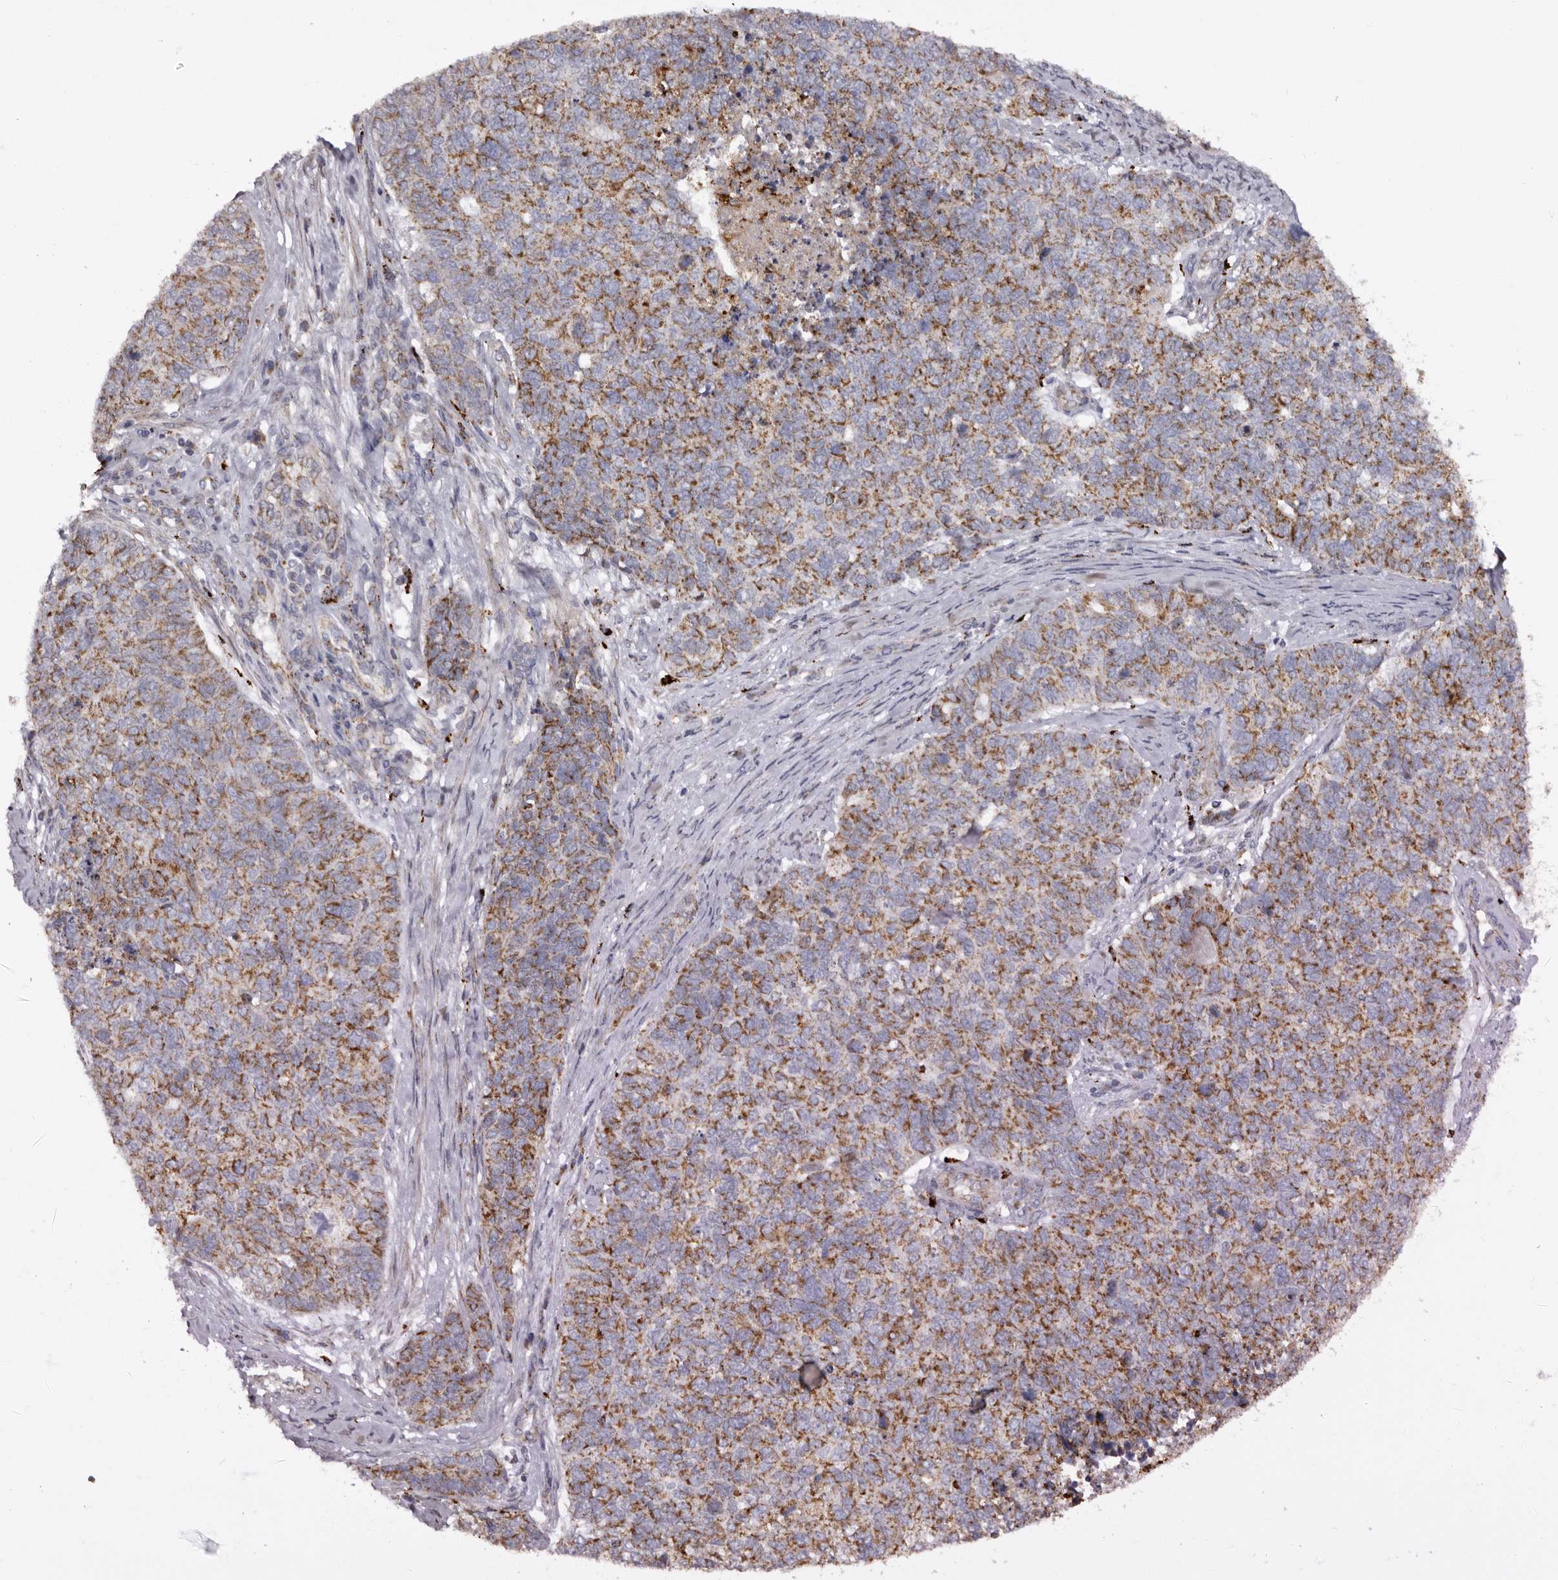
{"staining": {"intensity": "moderate", "quantity": ">75%", "location": "cytoplasmic/membranous"}, "tissue": "cervical cancer", "cell_type": "Tumor cells", "image_type": "cancer", "snomed": [{"axis": "morphology", "description": "Squamous cell carcinoma, NOS"}, {"axis": "topography", "description": "Cervix"}], "caption": "Human cervical cancer (squamous cell carcinoma) stained with a brown dye exhibits moderate cytoplasmic/membranous positive staining in about >75% of tumor cells.", "gene": "MECR", "patient": {"sex": "female", "age": 63}}